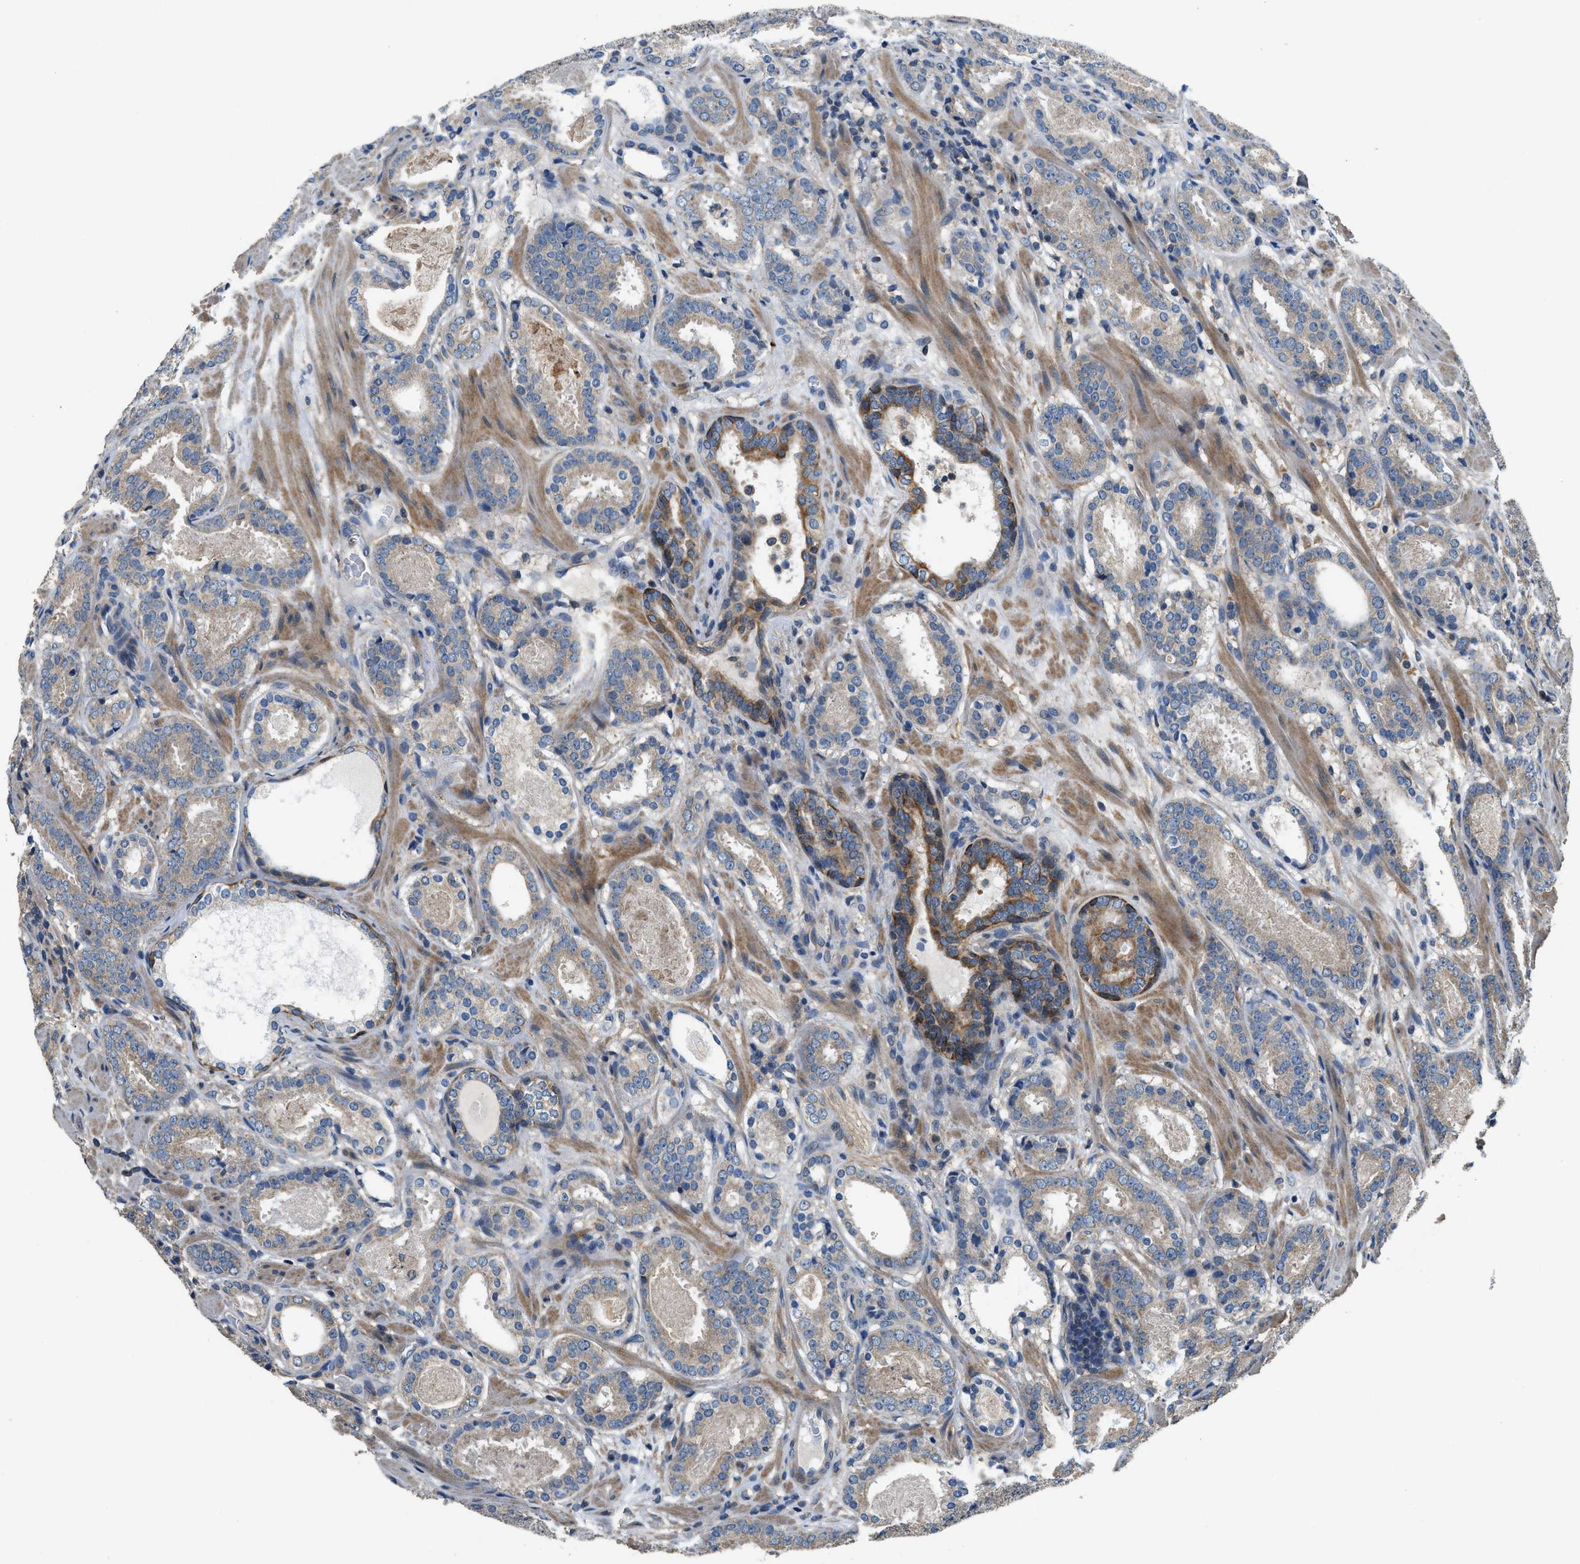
{"staining": {"intensity": "weak", "quantity": "25%-75%", "location": "cytoplasmic/membranous"}, "tissue": "prostate cancer", "cell_type": "Tumor cells", "image_type": "cancer", "snomed": [{"axis": "morphology", "description": "Adenocarcinoma, Low grade"}, {"axis": "topography", "description": "Prostate"}], "caption": "Immunohistochemistry (IHC) (DAB) staining of human prostate cancer (adenocarcinoma (low-grade)) shows weak cytoplasmic/membranous protein positivity in about 25%-75% of tumor cells.", "gene": "SSH2", "patient": {"sex": "male", "age": 69}}